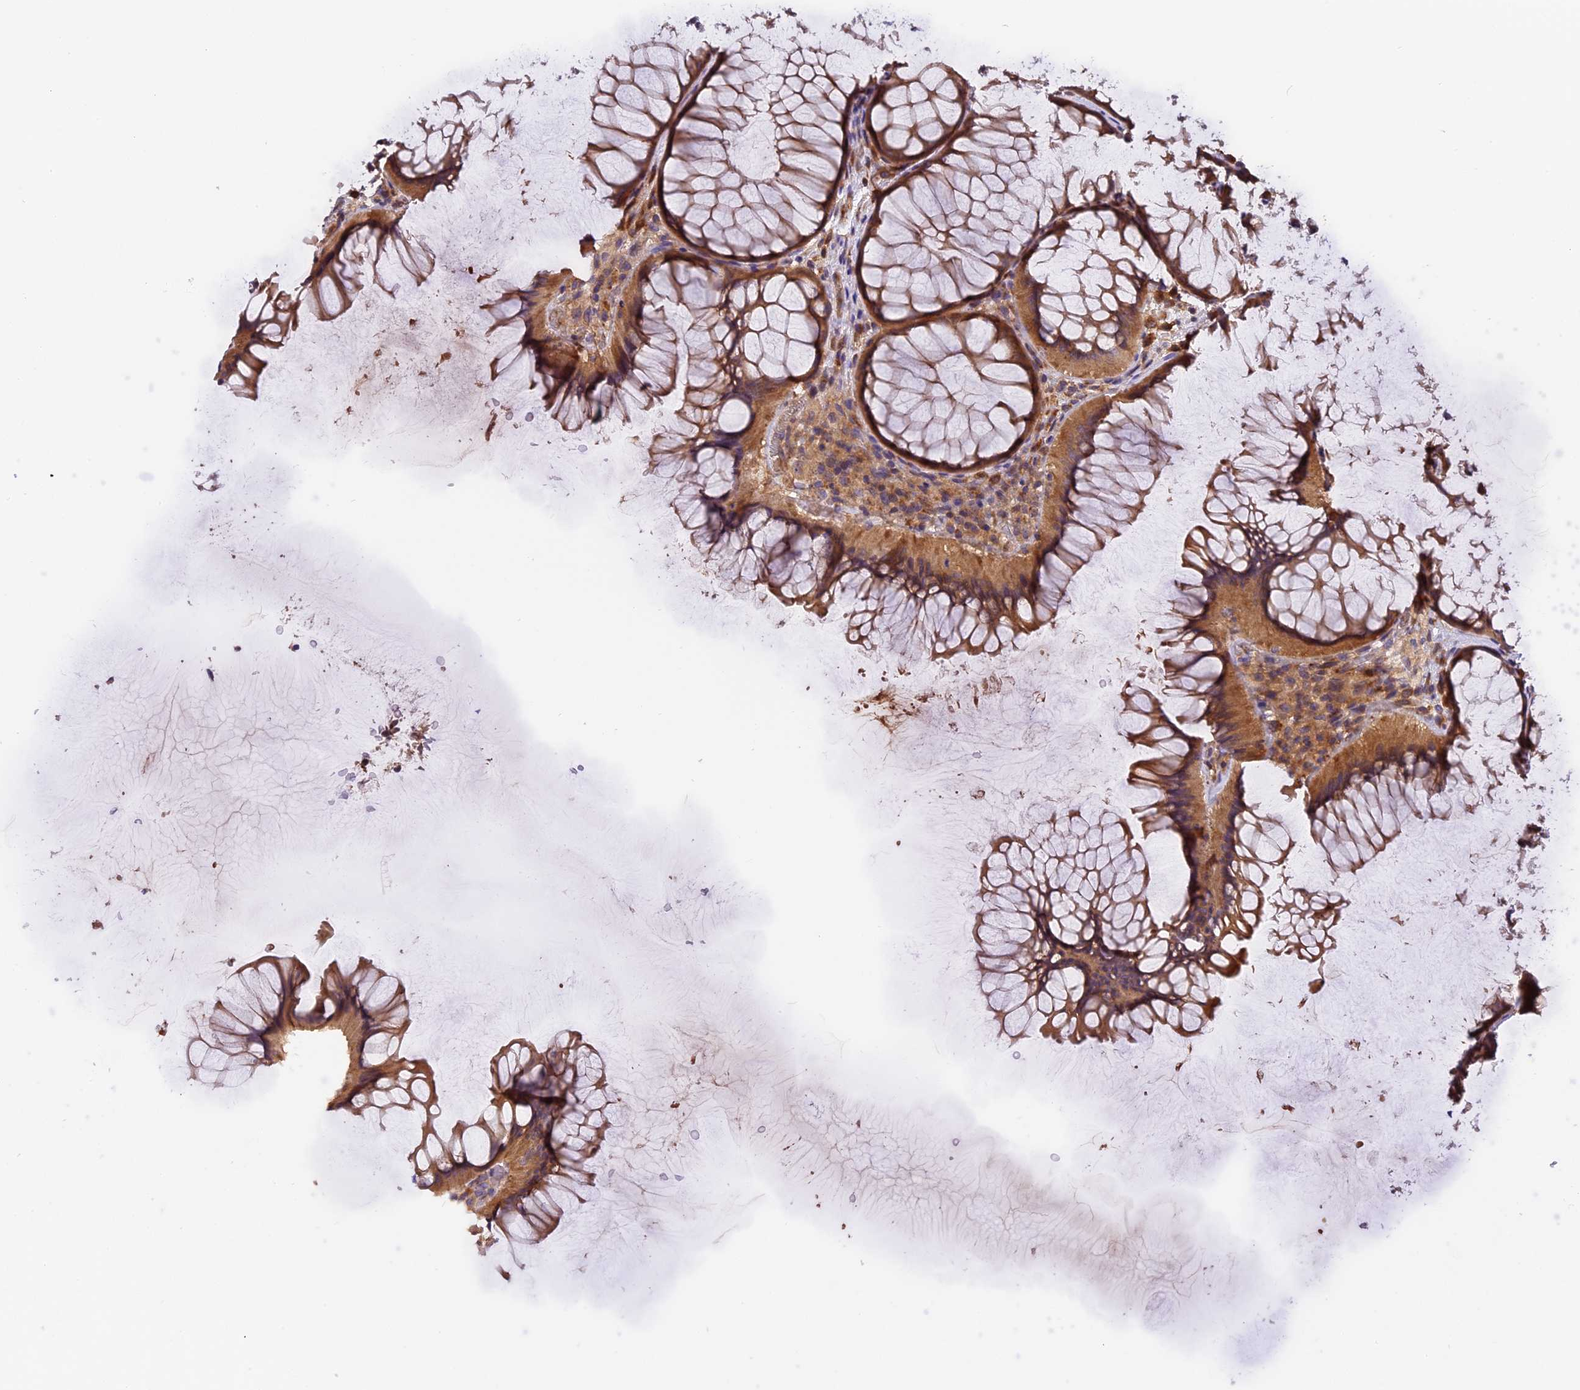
{"staining": {"intensity": "negative", "quantity": "none", "location": "none"}, "tissue": "colon", "cell_type": "Endothelial cells", "image_type": "normal", "snomed": [{"axis": "morphology", "description": "Normal tissue, NOS"}, {"axis": "topography", "description": "Colon"}], "caption": "High power microscopy photomicrograph of an IHC histopathology image of unremarkable colon, revealing no significant staining in endothelial cells.", "gene": "SETD6", "patient": {"sex": "female", "age": 82}}